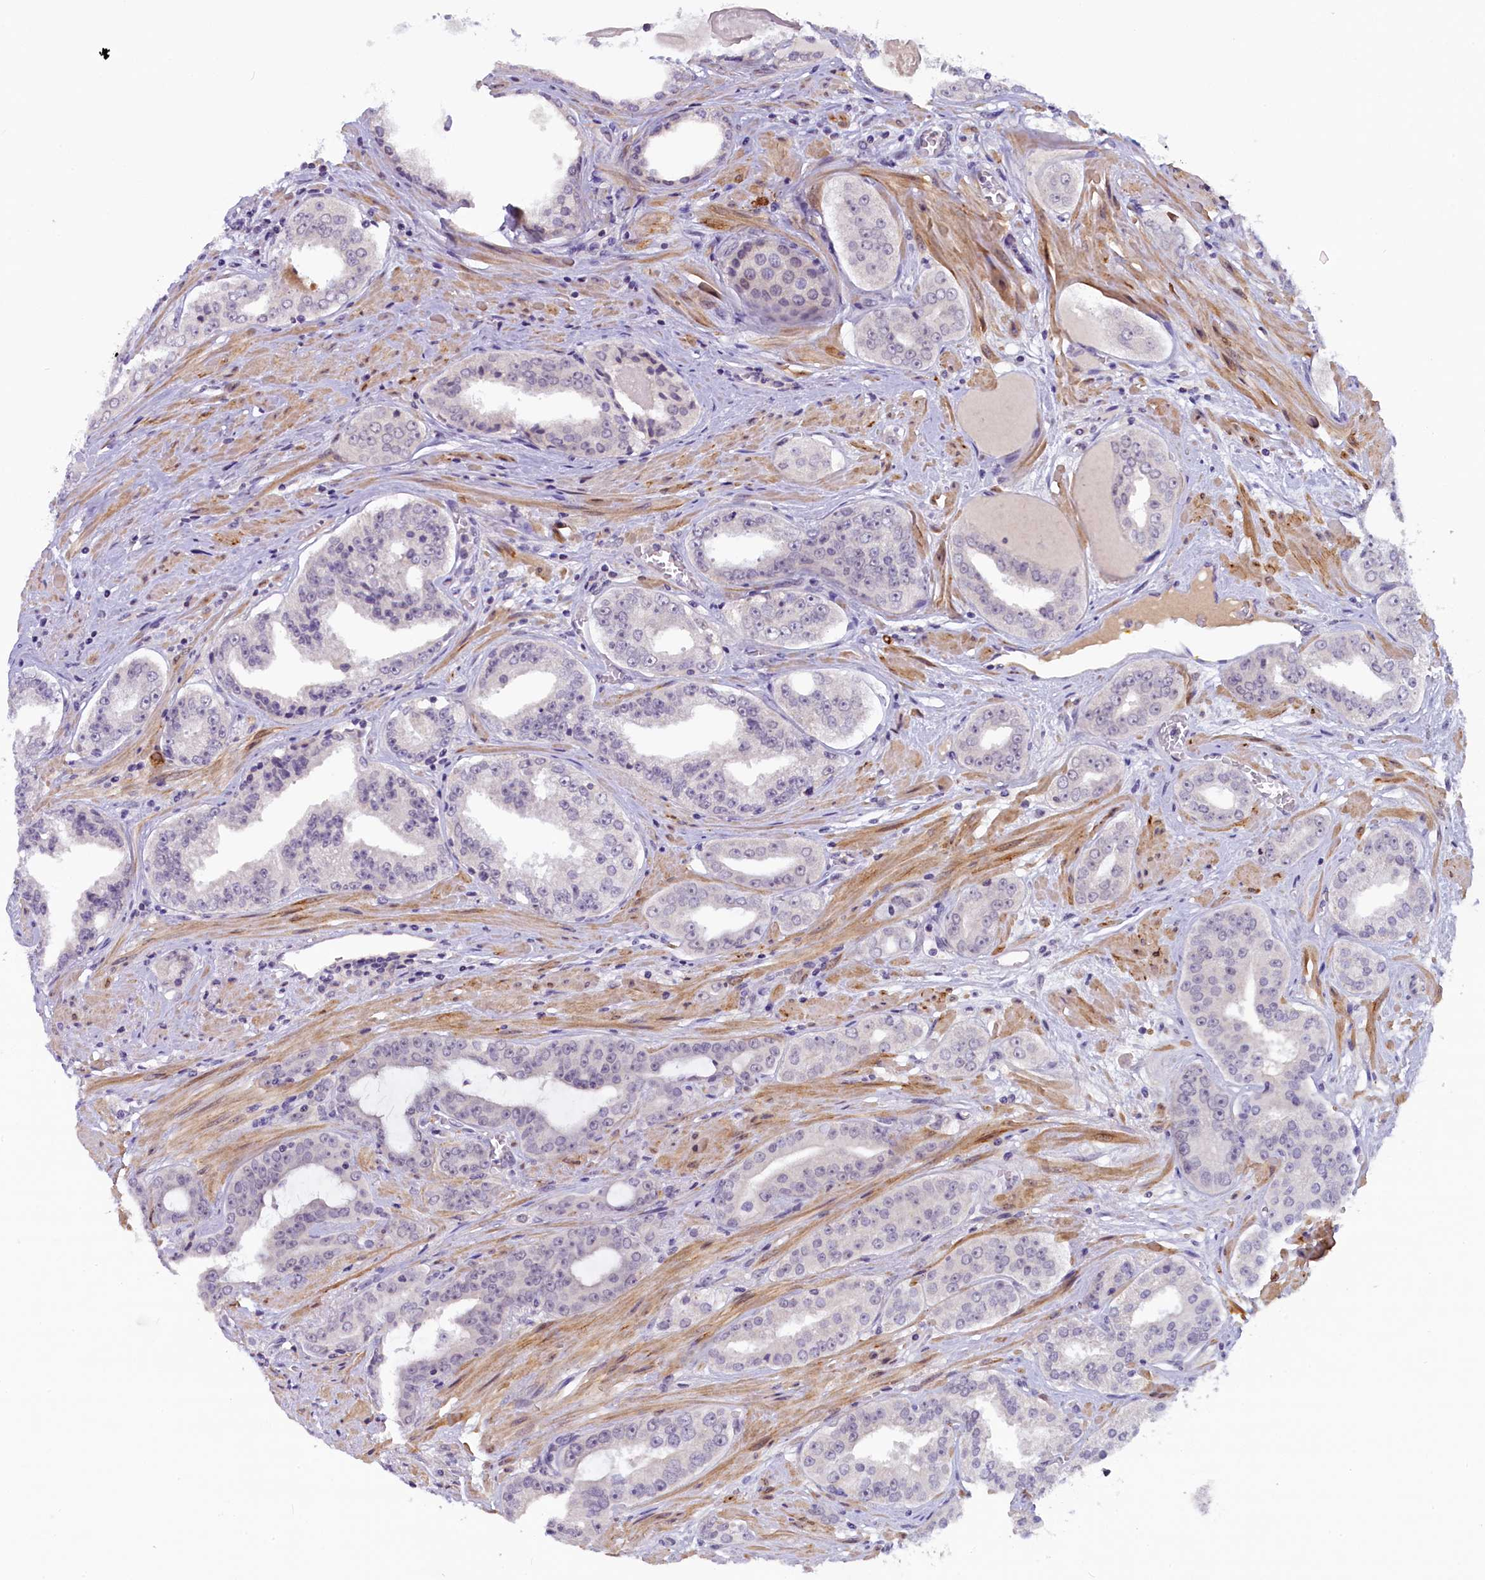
{"staining": {"intensity": "negative", "quantity": "none", "location": "none"}, "tissue": "prostate cancer", "cell_type": "Tumor cells", "image_type": "cancer", "snomed": [{"axis": "morphology", "description": "Adenocarcinoma, High grade"}, {"axis": "topography", "description": "Prostate"}], "caption": "This is a image of IHC staining of prostate cancer (high-grade adenocarcinoma), which shows no expression in tumor cells. (DAB immunohistochemistry (IHC) with hematoxylin counter stain).", "gene": "CRAMP1", "patient": {"sex": "male", "age": 71}}